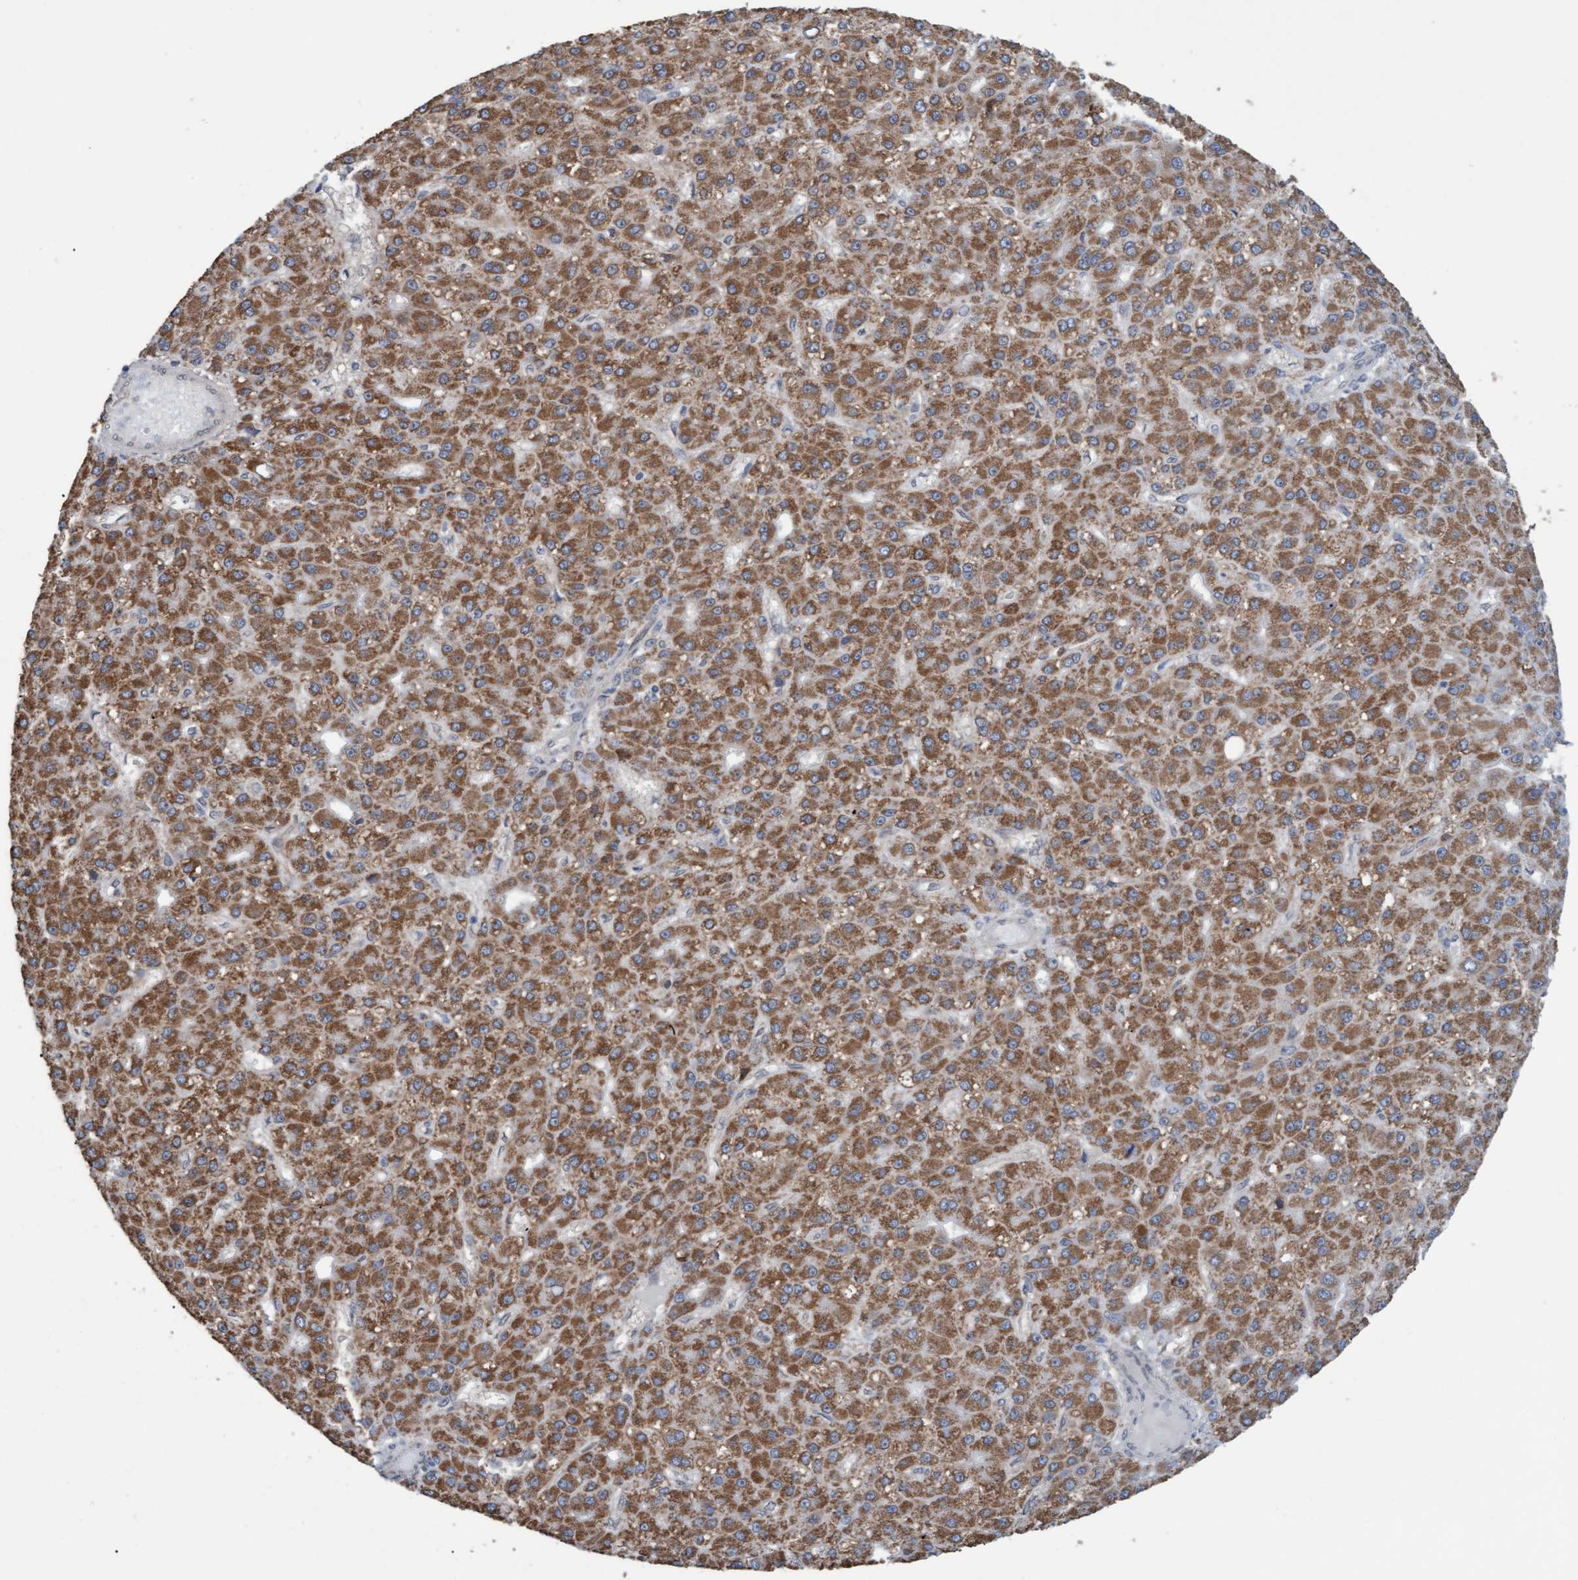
{"staining": {"intensity": "moderate", "quantity": ">75%", "location": "cytoplasmic/membranous"}, "tissue": "liver cancer", "cell_type": "Tumor cells", "image_type": "cancer", "snomed": [{"axis": "morphology", "description": "Carcinoma, Hepatocellular, NOS"}, {"axis": "topography", "description": "Liver"}], "caption": "Immunohistochemistry (IHC) image of liver cancer stained for a protein (brown), which reveals medium levels of moderate cytoplasmic/membranous expression in about >75% of tumor cells.", "gene": "MGLL", "patient": {"sex": "male", "age": 67}}